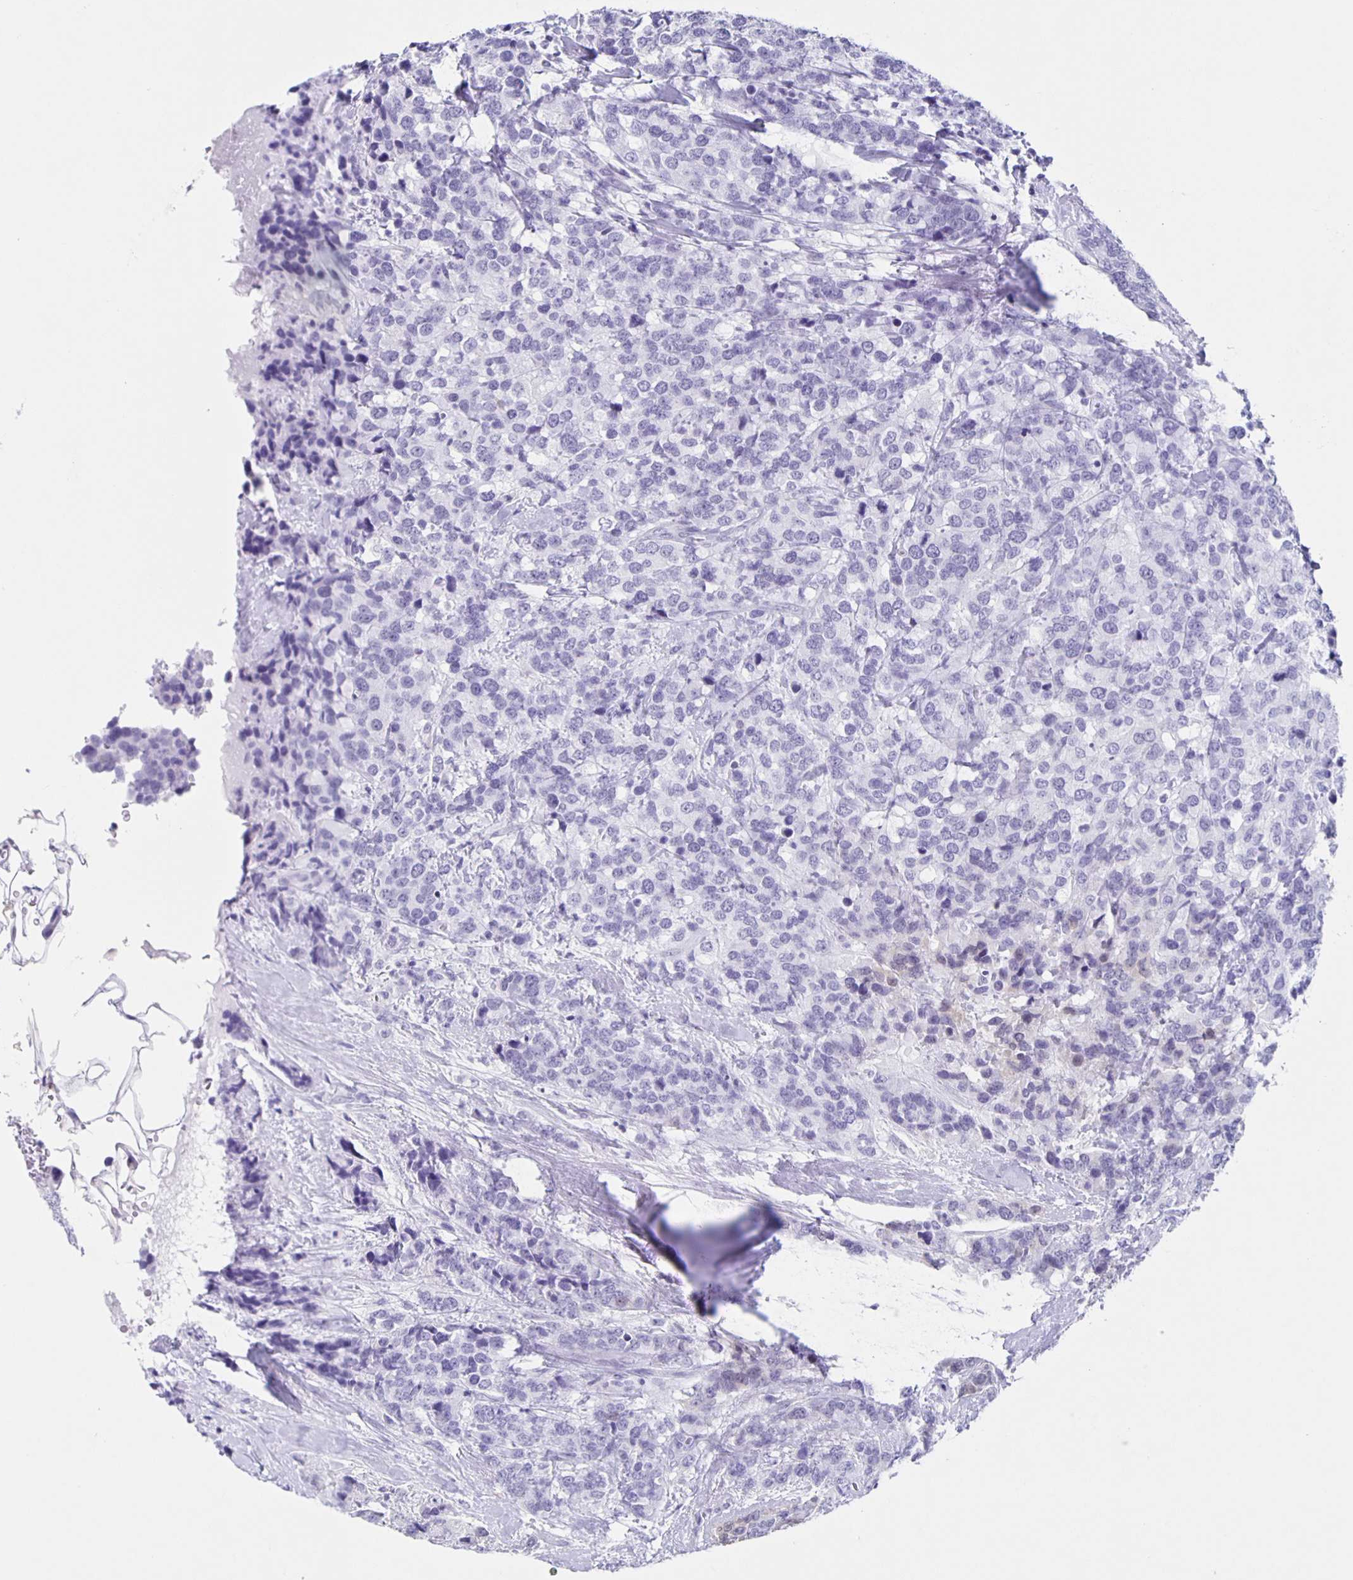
{"staining": {"intensity": "negative", "quantity": "none", "location": "none"}, "tissue": "breast cancer", "cell_type": "Tumor cells", "image_type": "cancer", "snomed": [{"axis": "morphology", "description": "Lobular carcinoma"}, {"axis": "topography", "description": "Breast"}], "caption": "A photomicrograph of human lobular carcinoma (breast) is negative for staining in tumor cells. Brightfield microscopy of IHC stained with DAB (brown) and hematoxylin (blue), captured at high magnification.", "gene": "TPPP", "patient": {"sex": "female", "age": 59}}